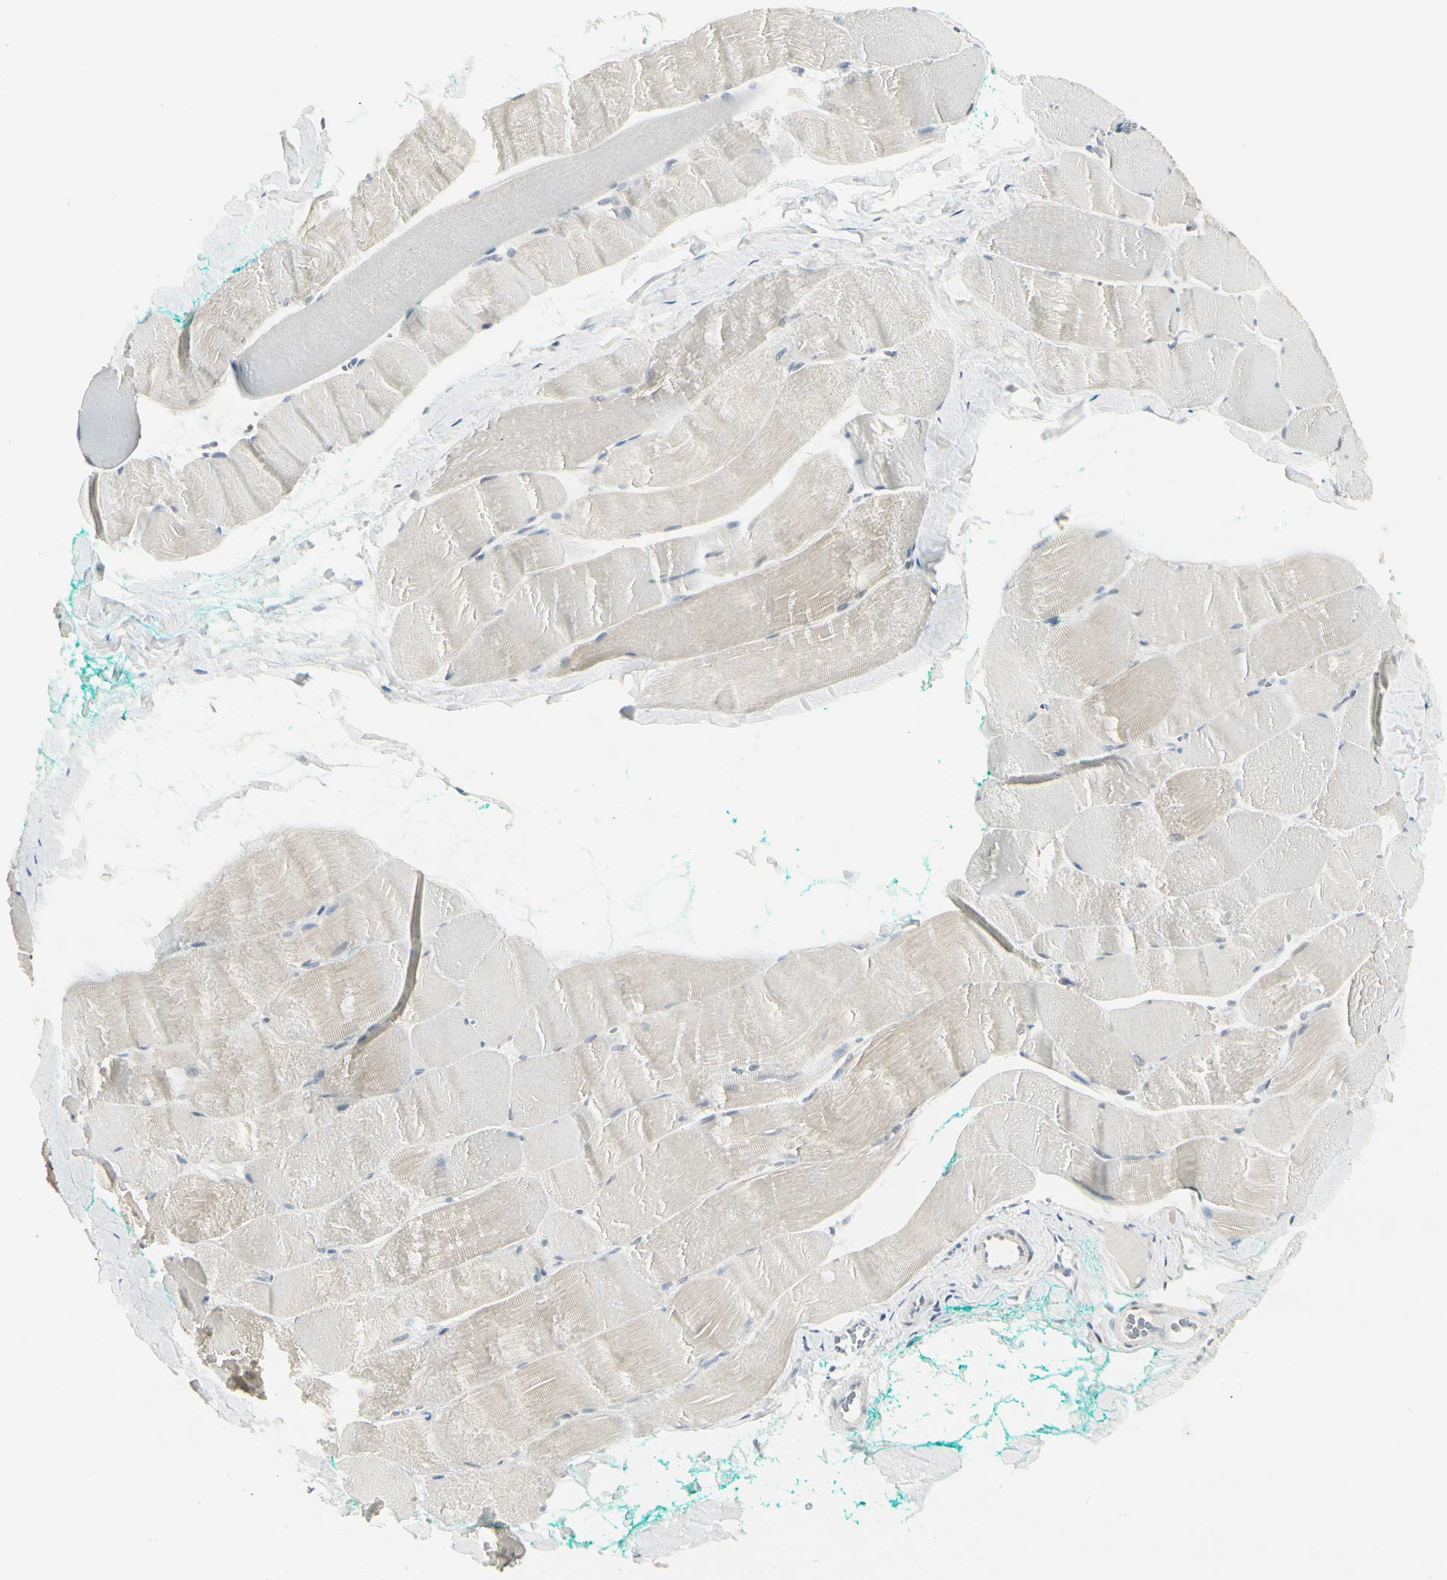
{"staining": {"intensity": "negative", "quantity": "none", "location": "none"}, "tissue": "skeletal muscle", "cell_type": "Myocytes", "image_type": "normal", "snomed": [{"axis": "morphology", "description": "Normal tissue, NOS"}, {"axis": "morphology", "description": "Squamous cell carcinoma, NOS"}, {"axis": "topography", "description": "Skeletal muscle"}], "caption": "Skeletal muscle was stained to show a protein in brown. There is no significant expression in myocytes. Brightfield microscopy of immunohistochemistry (IHC) stained with DAB (3,3'-diaminobenzidine) (brown) and hematoxylin (blue), captured at high magnification.", "gene": "ZBTB7B", "patient": {"sex": "male", "age": 51}}